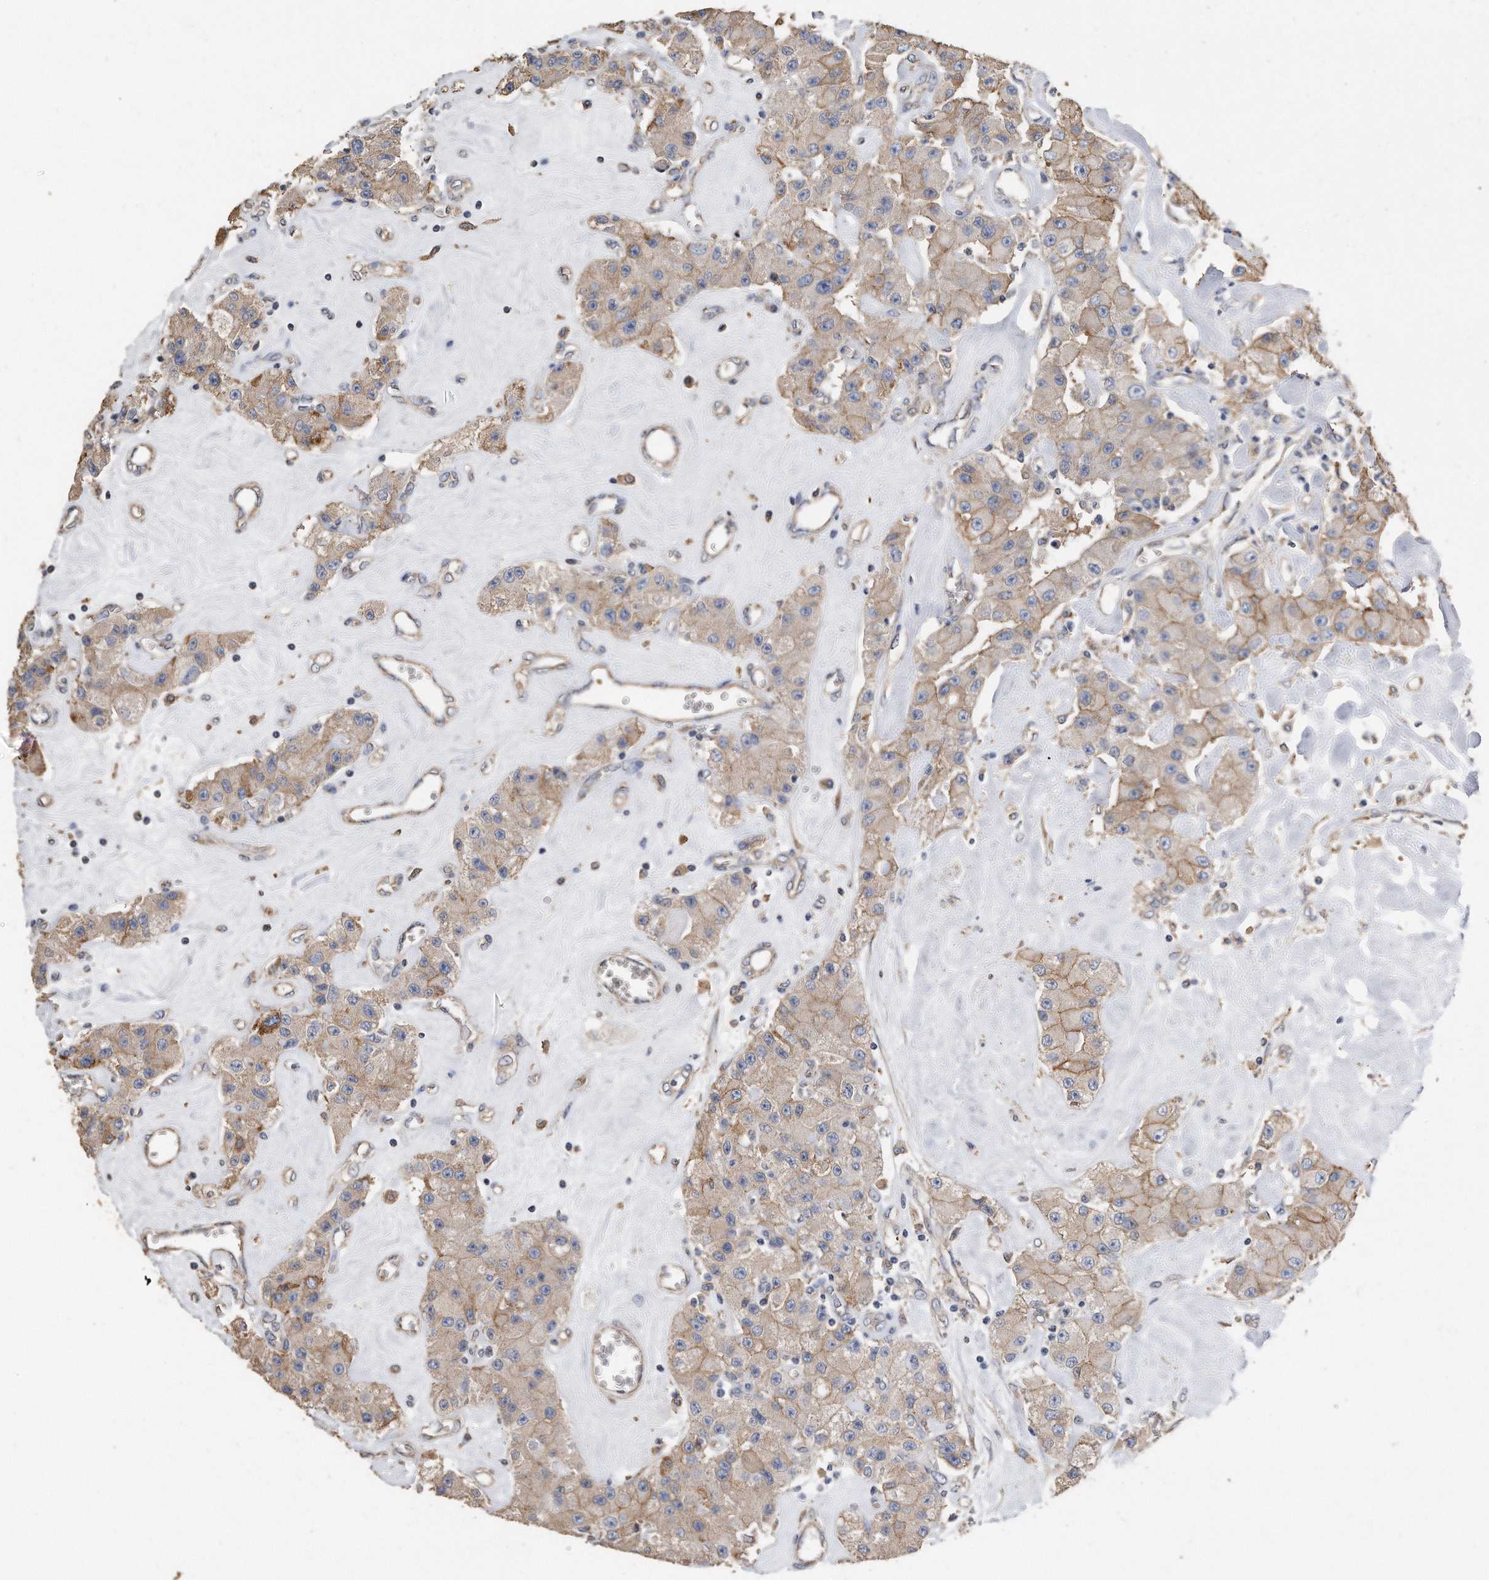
{"staining": {"intensity": "moderate", "quantity": "25%-75%", "location": "cytoplasmic/membranous"}, "tissue": "carcinoid", "cell_type": "Tumor cells", "image_type": "cancer", "snomed": [{"axis": "morphology", "description": "Carcinoid, malignant, NOS"}, {"axis": "topography", "description": "Pancreas"}], "caption": "Immunohistochemical staining of human carcinoid displays medium levels of moderate cytoplasmic/membranous protein positivity in about 25%-75% of tumor cells.", "gene": "CDCP1", "patient": {"sex": "male", "age": 41}}